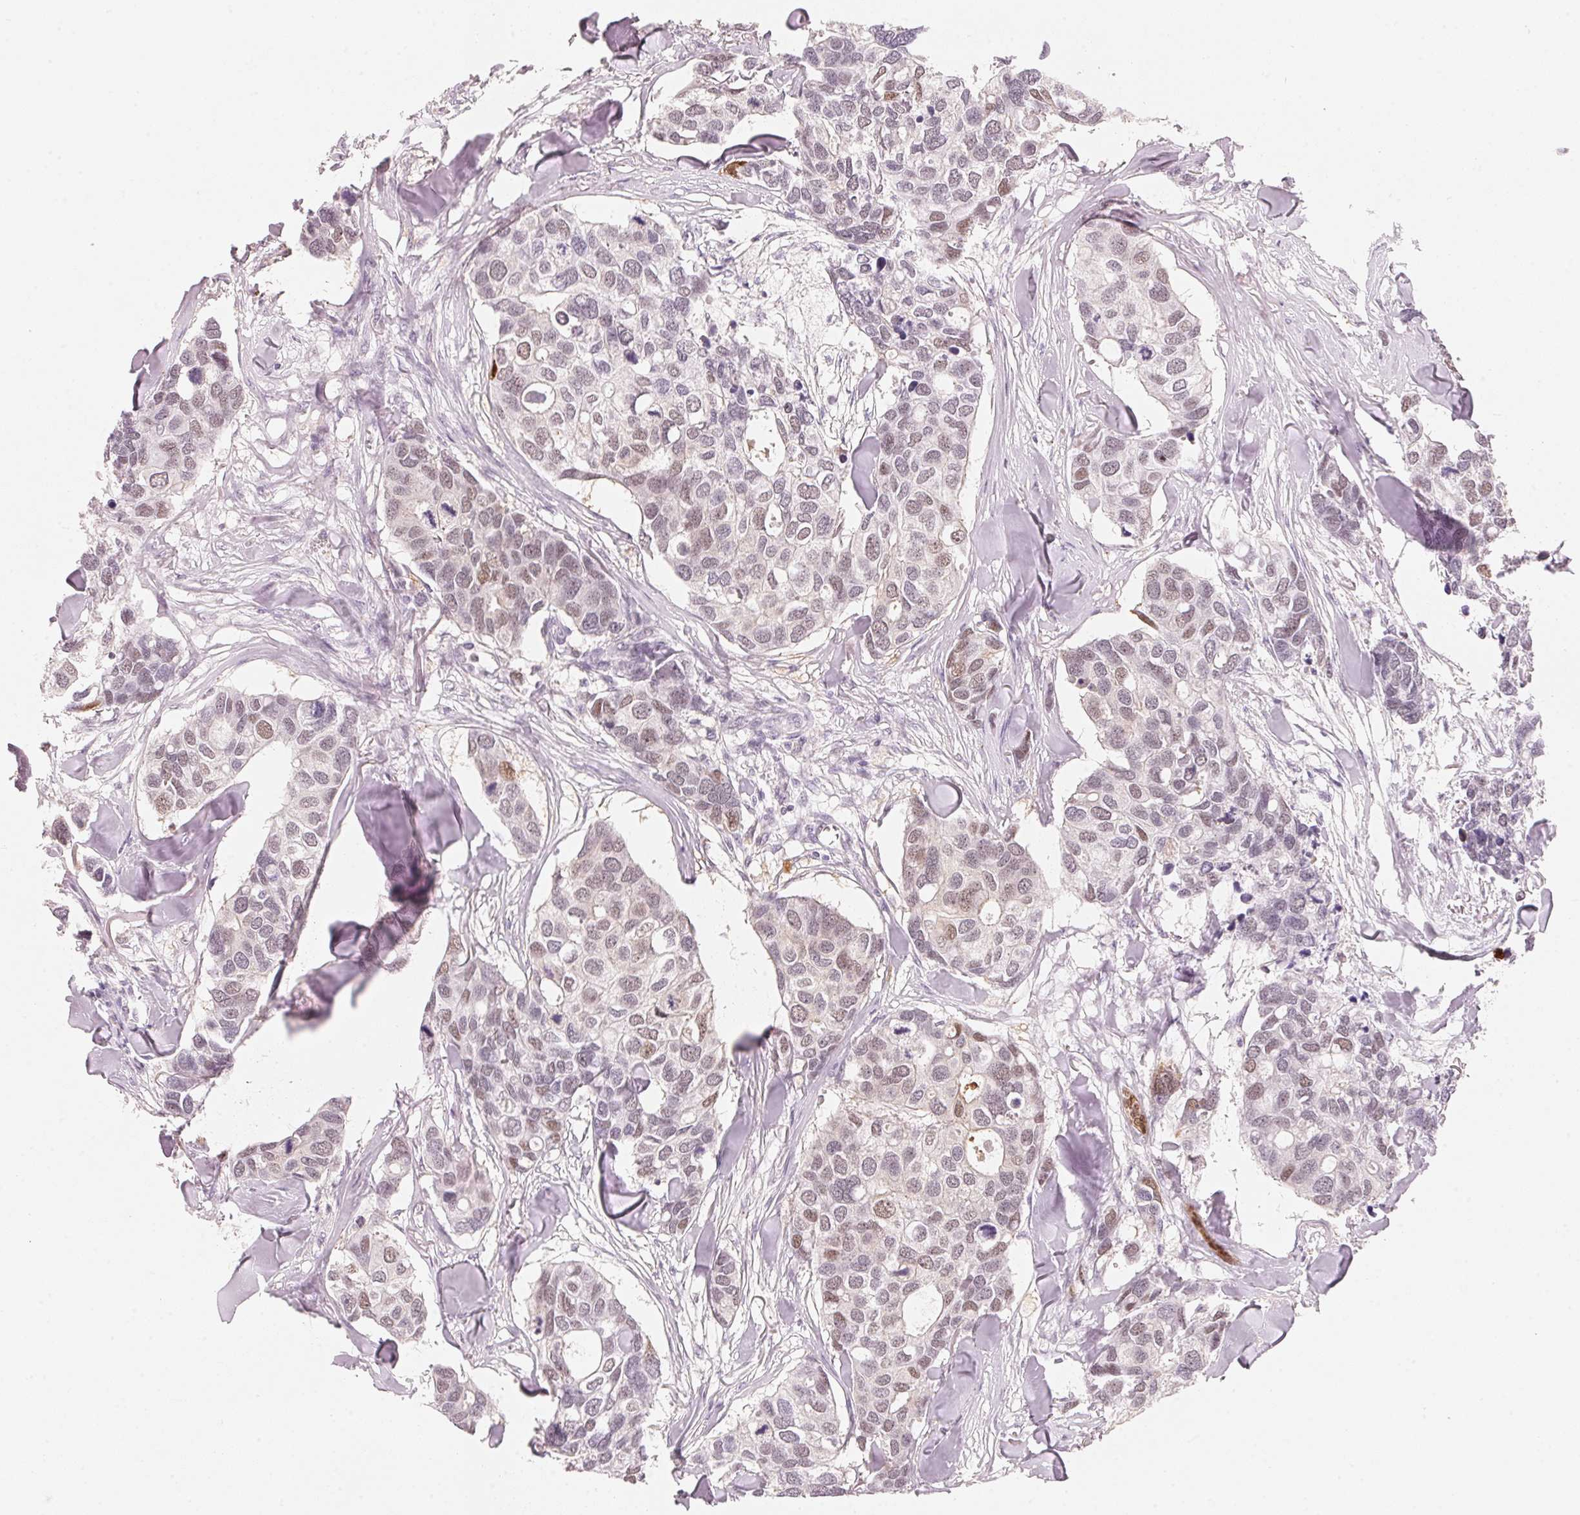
{"staining": {"intensity": "weak", "quantity": "25%-75%", "location": "nuclear"}, "tissue": "breast cancer", "cell_type": "Tumor cells", "image_type": "cancer", "snomed": [{"axis": "morphology", "description": "Duct carcinoma"}, {"axis": "topography", "description": "Breast"}], "caption": "A high-resolution histopathology image shows immunohistochemistry staining of breast cancer, which shows weak nuclear positivity in about 25%-75% of tumor cells.", "gene": "ARHGAP22", "patient": {"sex": "female", "age": 83}}